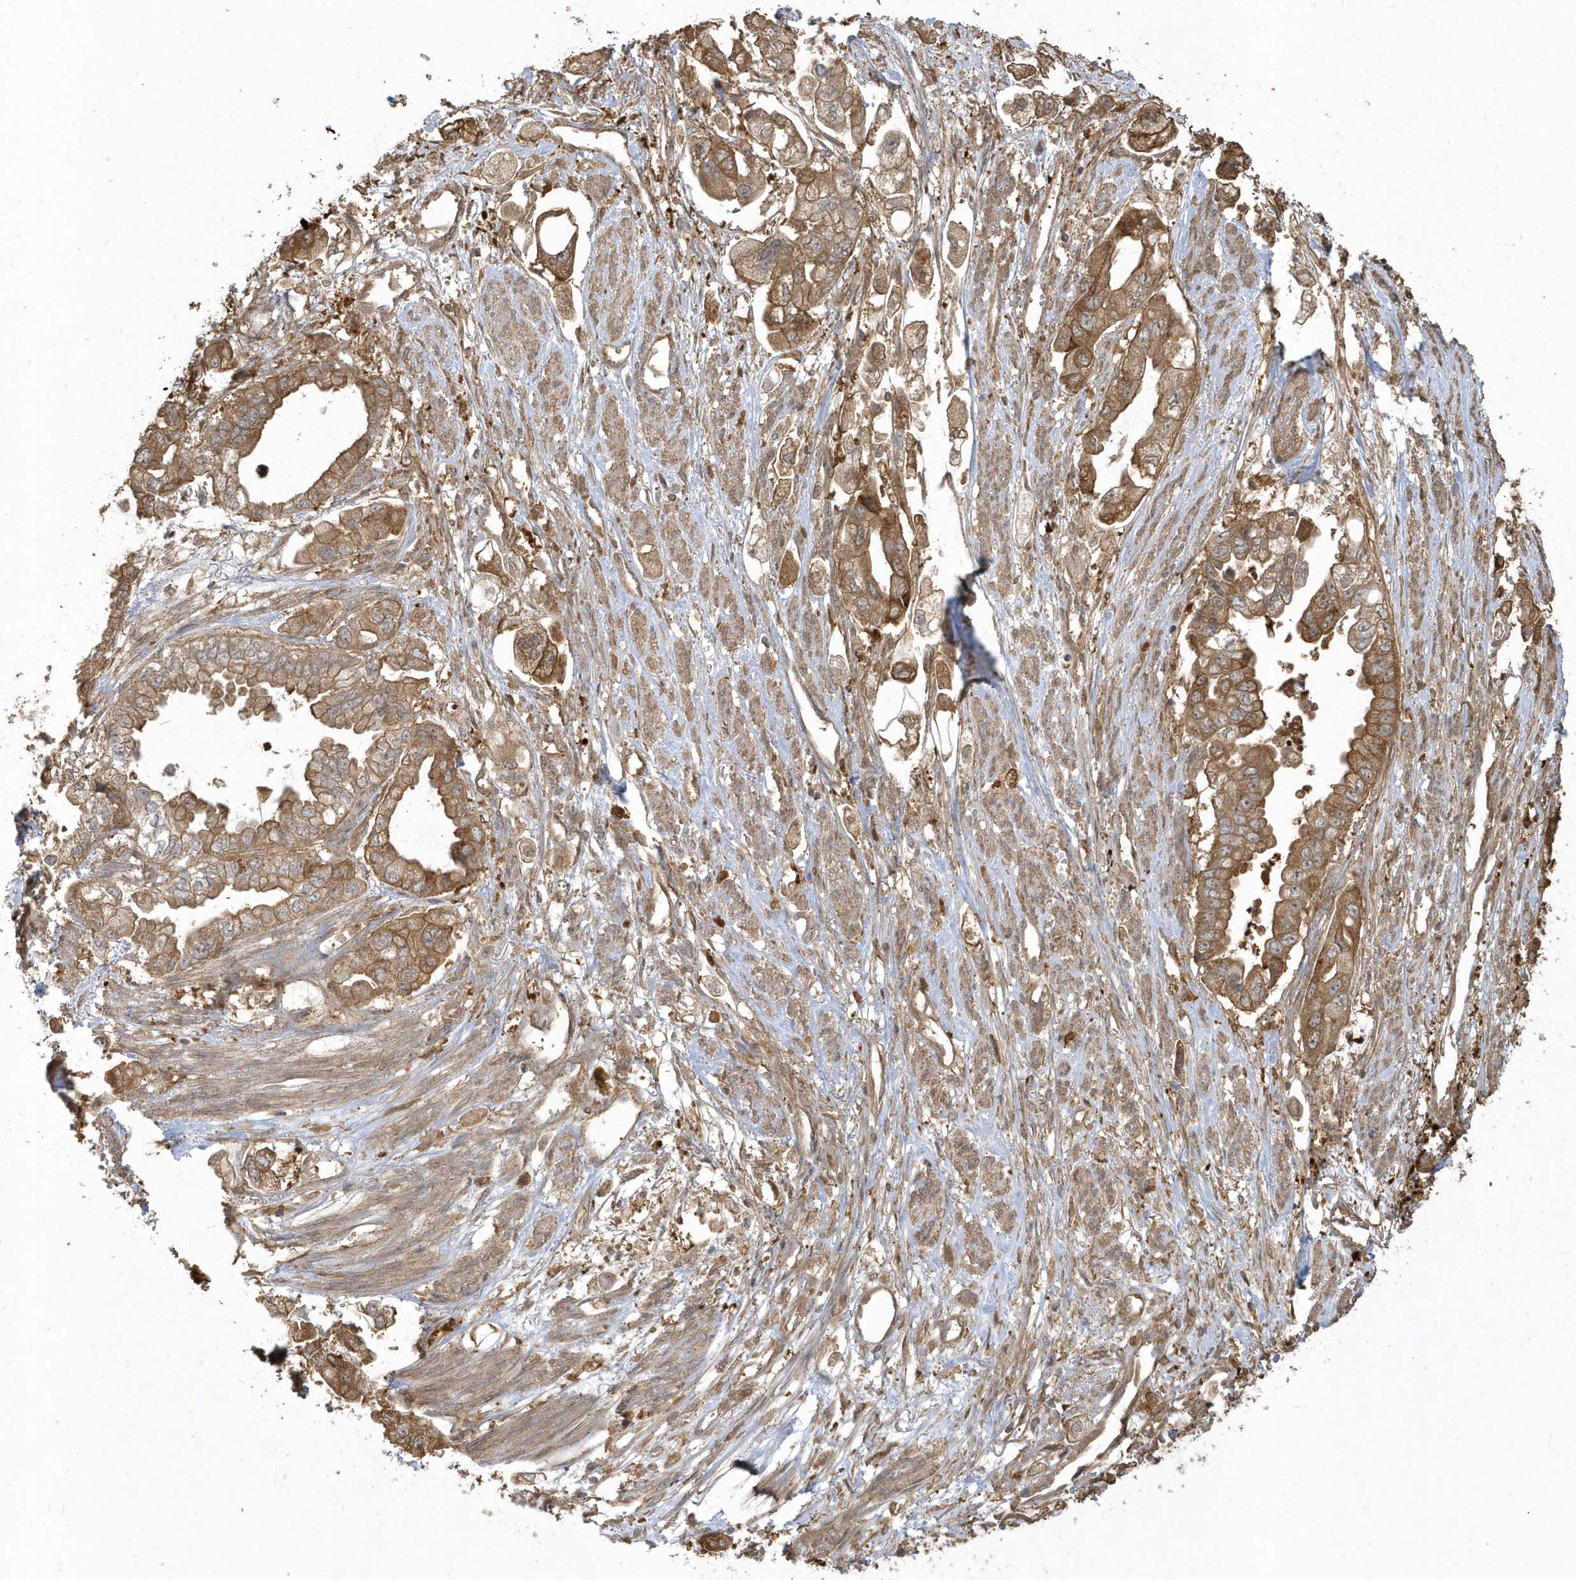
{"staining": {"intensity": "strong", "quantity": ">75%", "location": "cytoplasmic/membranous"}, "tissue": "stomach cancer", "cell_type": "Tumor cells", "image_type": "cancer", "snomed": [{"axis": "morphology", "description": "Adenocarcinoma, NOS"}, {"axis": "topography", "description": "Stomach"}], "caption": "The immunohistochemical stain highlights strong cytoplasmic/membranous positivity in tumor cells of adenocarcinoma (stomach) tissue.", "gene": "HNMT", "patient": {"sex": "male", "age": 62}}